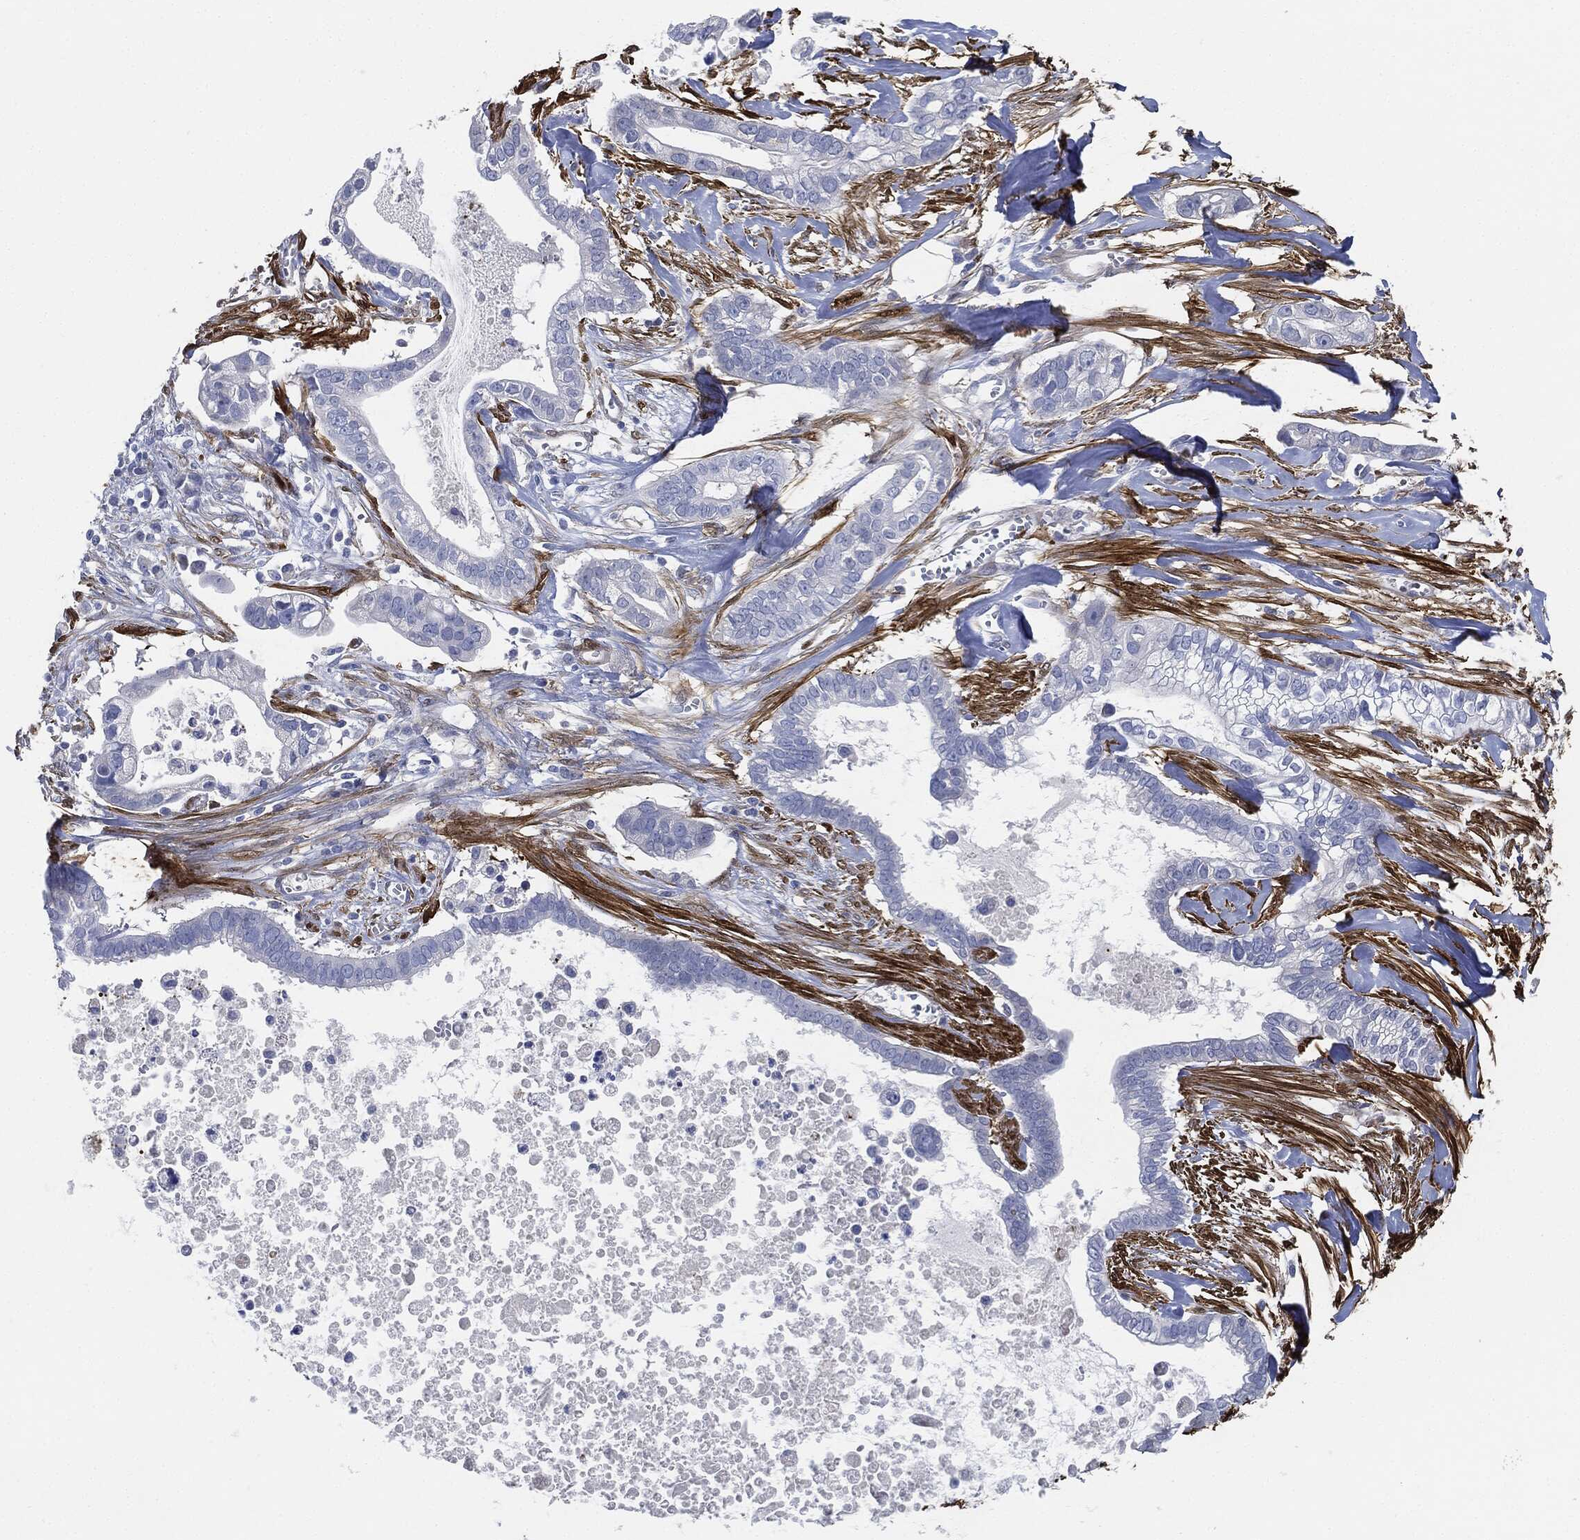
{"staining": {"intensity": "negative", "quantity": "none", "location": "none"}, "tissue": "pancreatic cancer", "cell_type": "Tumor cells", "image_type": "cancer", "snomed": [{"axis": "morphology", "description": "Adenocarcinoma, NOS"}, {"axis": "topography", "description": "Pancreas"}], "caption": "DAB immunohistochemical staining of human pancreatic cancer (adenocarcinoma) demonstrates no significant positivity in tumor cells.", "gene": "TAGLN", "patient": {"sex": "male", "age": 61}}